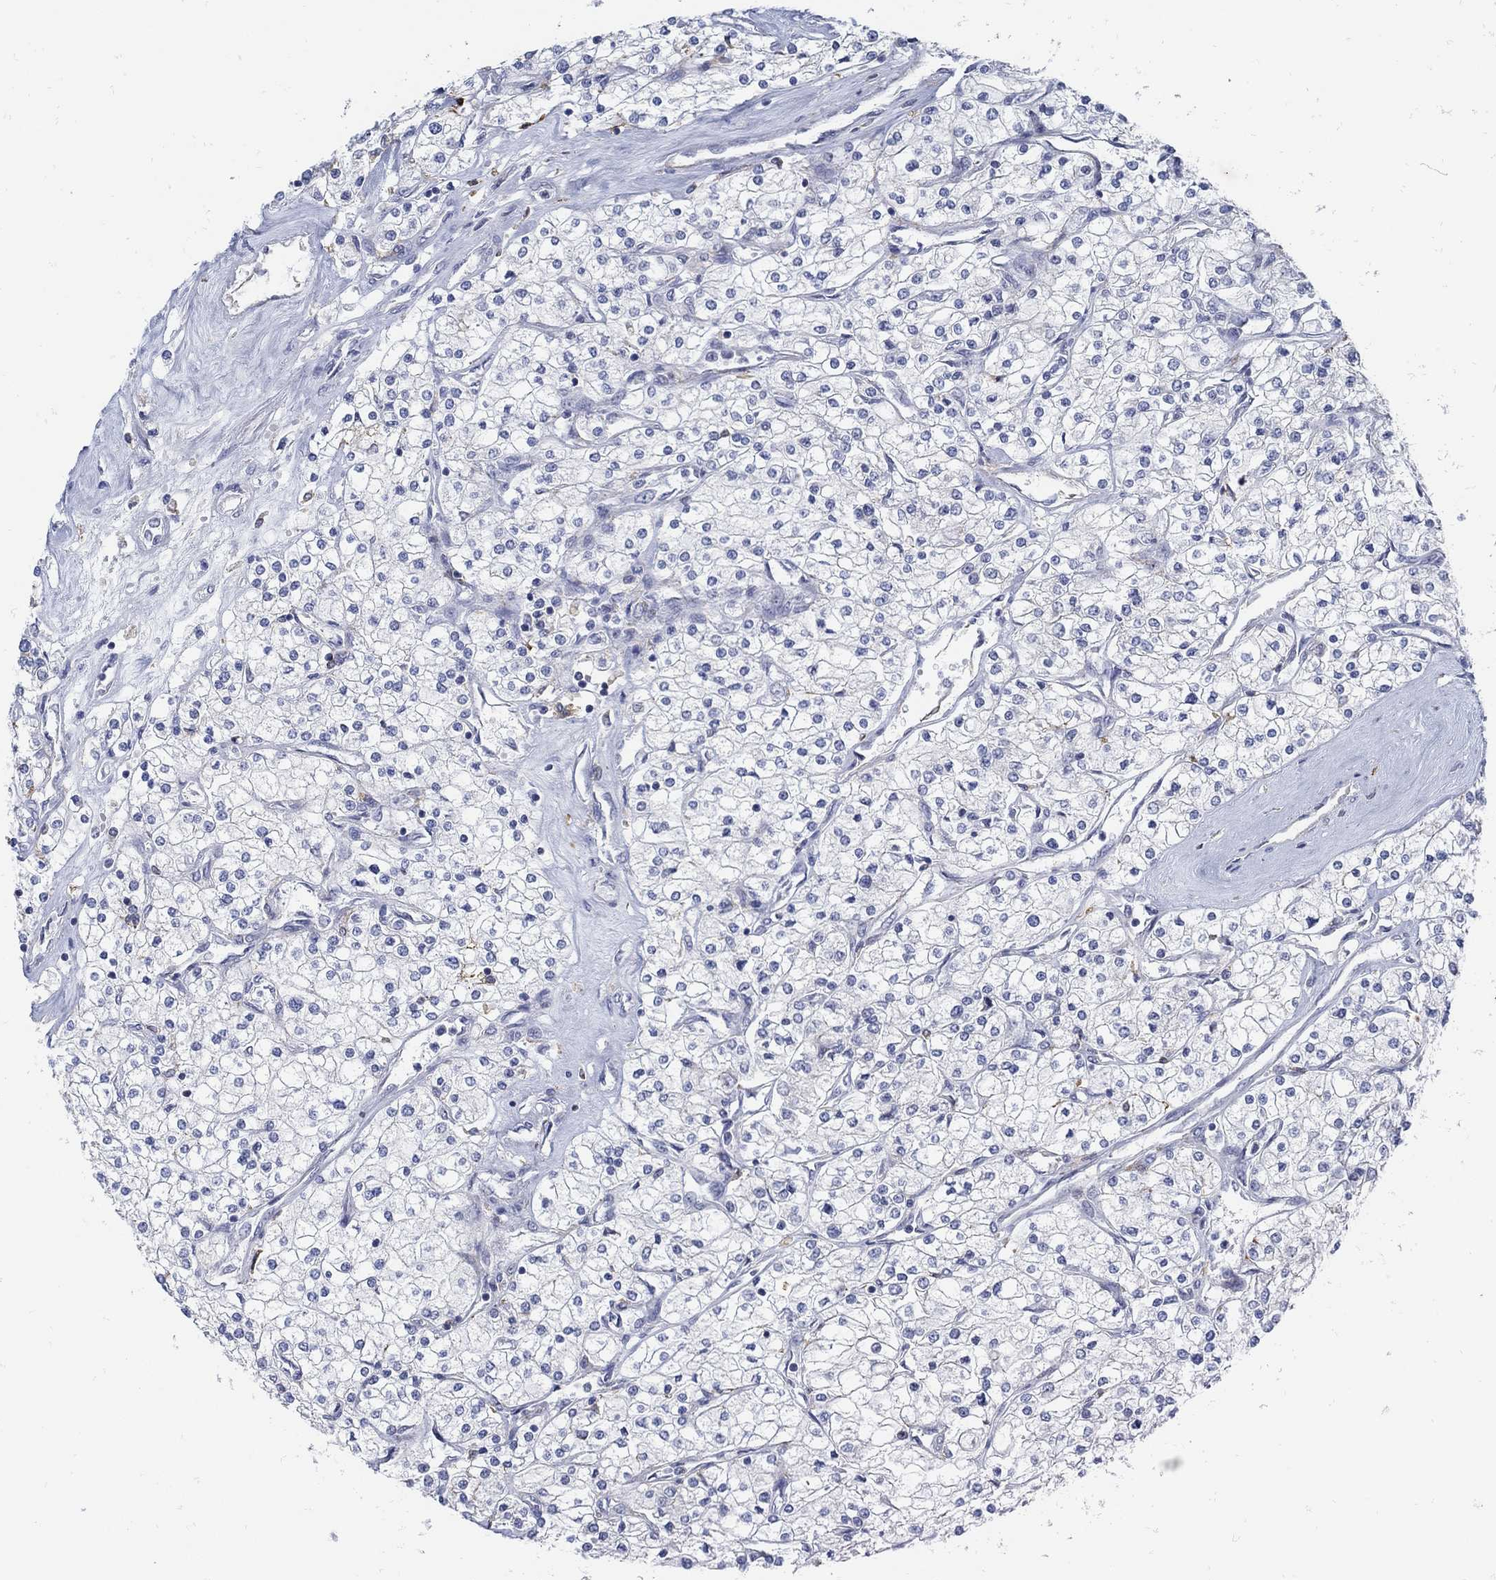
{"staining": {"intensity": "negative", "quantity": "none", "location": "none"}, "tissue": "renal cancer", "cell_type": "Tumor cells", "image_type": "cancer", "snomed": [{"axis": "morphology", "description": "Adenocarcinoma, NOS"}, {"axis": "topography", "description": "Kidney"}], "caption": "This is an immunohistochemistry histopathology image of human renal adenocarcinoma. There is no staining in tumor cells.", "gene": "ZFAND4", "patient": {"sex": "male", "age": 80}}